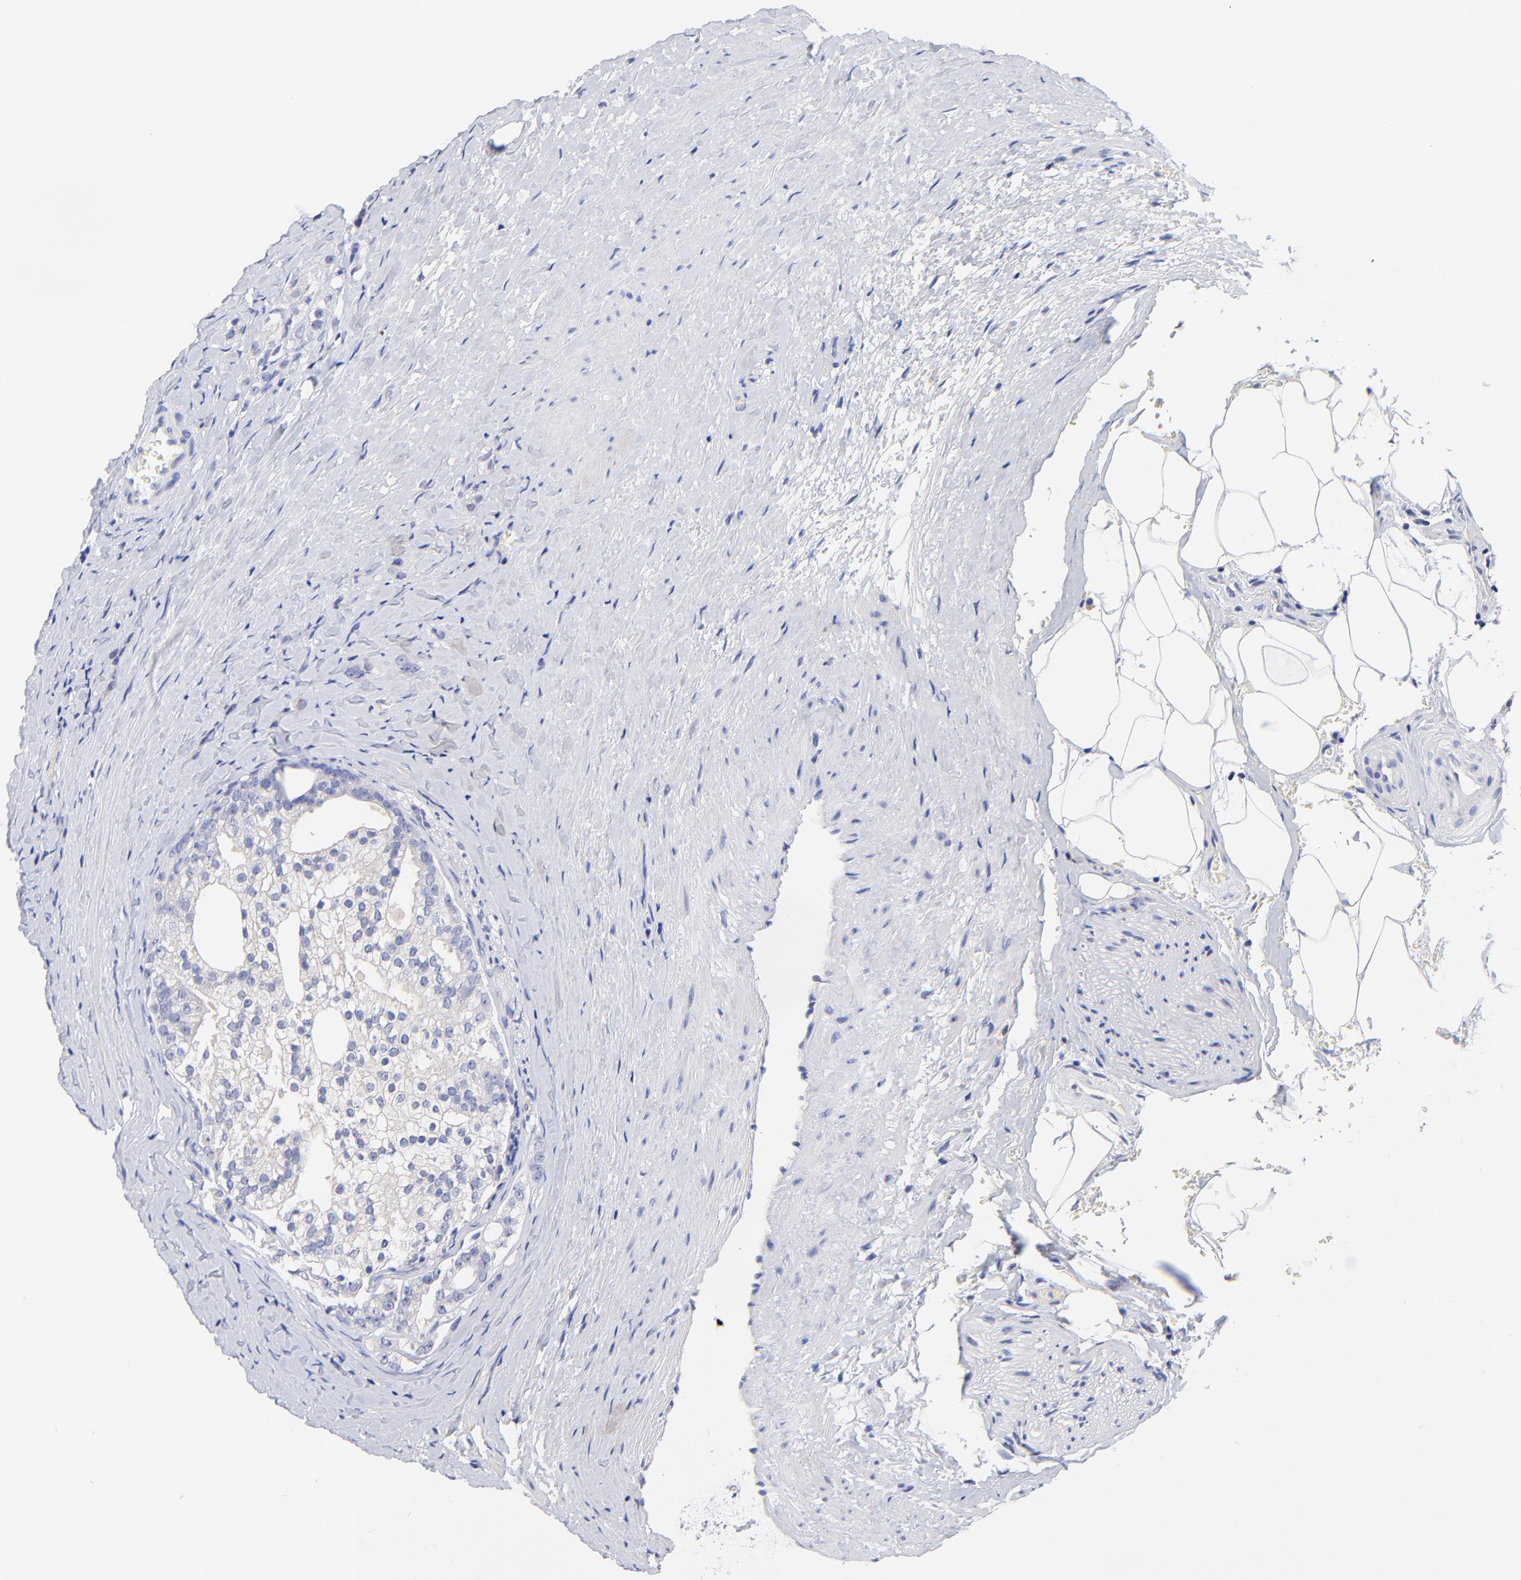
{"staining": {"intensity": "negative", "quantity": "none", "location": "none"}, "tissue": "prostate cancer", "cell_type": "Tumor cells", "image_type": "cancer", "snomed": [{"axis": "morphology", "description": "Adenocarcinoma, Medium grade"}, {"axis": "topography", "description": "Prostate"}], "caption": "The immunohistochemistry (IHC) micrograph has no significant staining in tumor cells of prostate adenocarcinoma (medium-grade) tissue.", "gene": "CFAP57", "patient": {"sex": "male", "age": 59}}